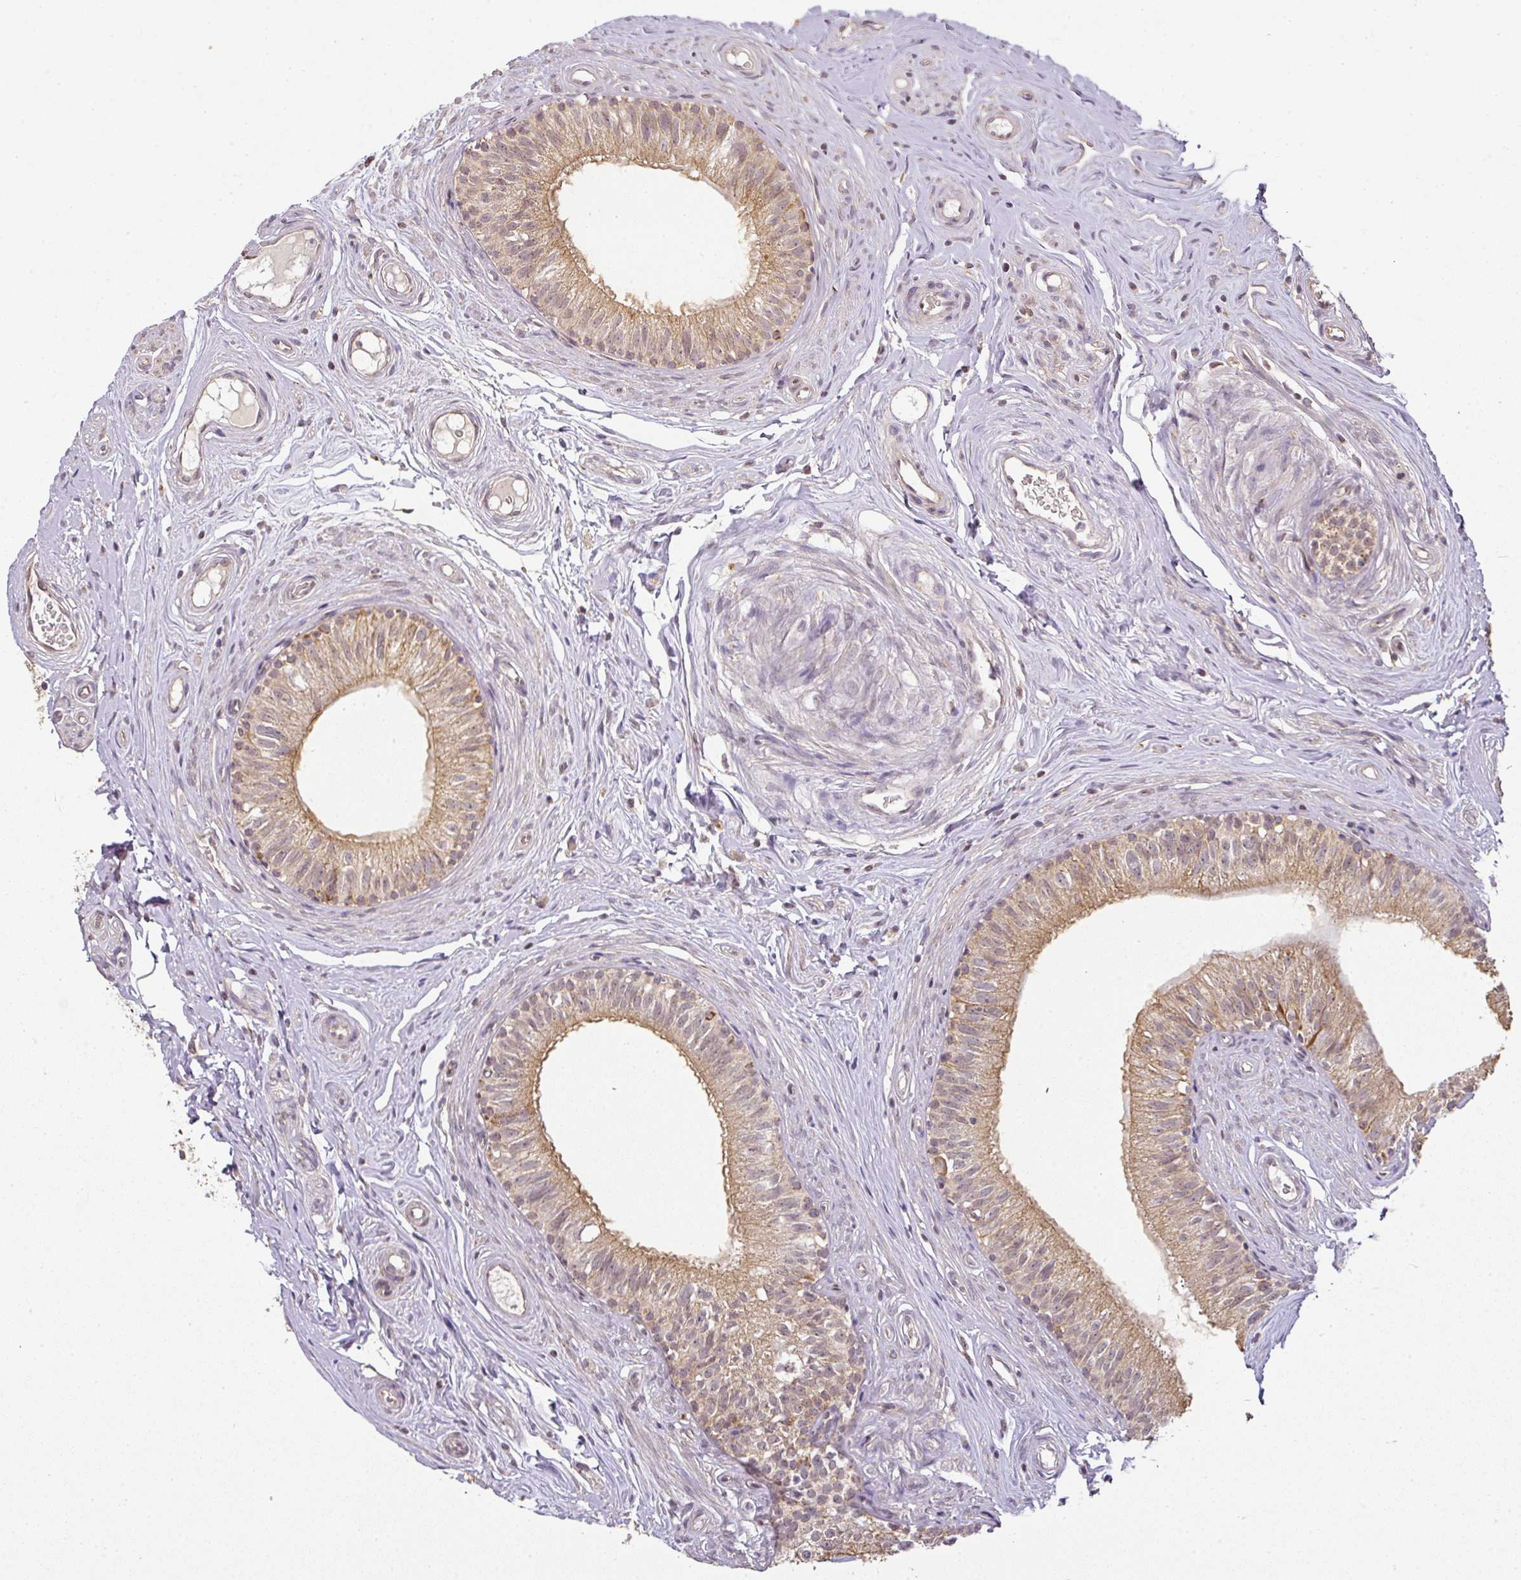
{"staining": {"intensity": "moderate", "quantity": ">75%", "location": "cytoplasmic/membranous"}, "tissue": "epididymis", "cell_type": "Glandular cells", "image_type": "normal", "snomed": [{"axis": "morphology", "description": "Normal tissue, NOS"}, {"axis": "morphology", "description": "Seminoma, NOS"}, {"axis": "topography", "description": "Testis"}, {"axis": "topography", "description": "Epididymis"}], "caption": "Brown immunohistochemical staining in normal epididymis shows moderate cytoplasmic/membranous expression in about >75% of glandular cells.", "gene": "MYOM2", "patient": {"sex": "male", "age": 45}}